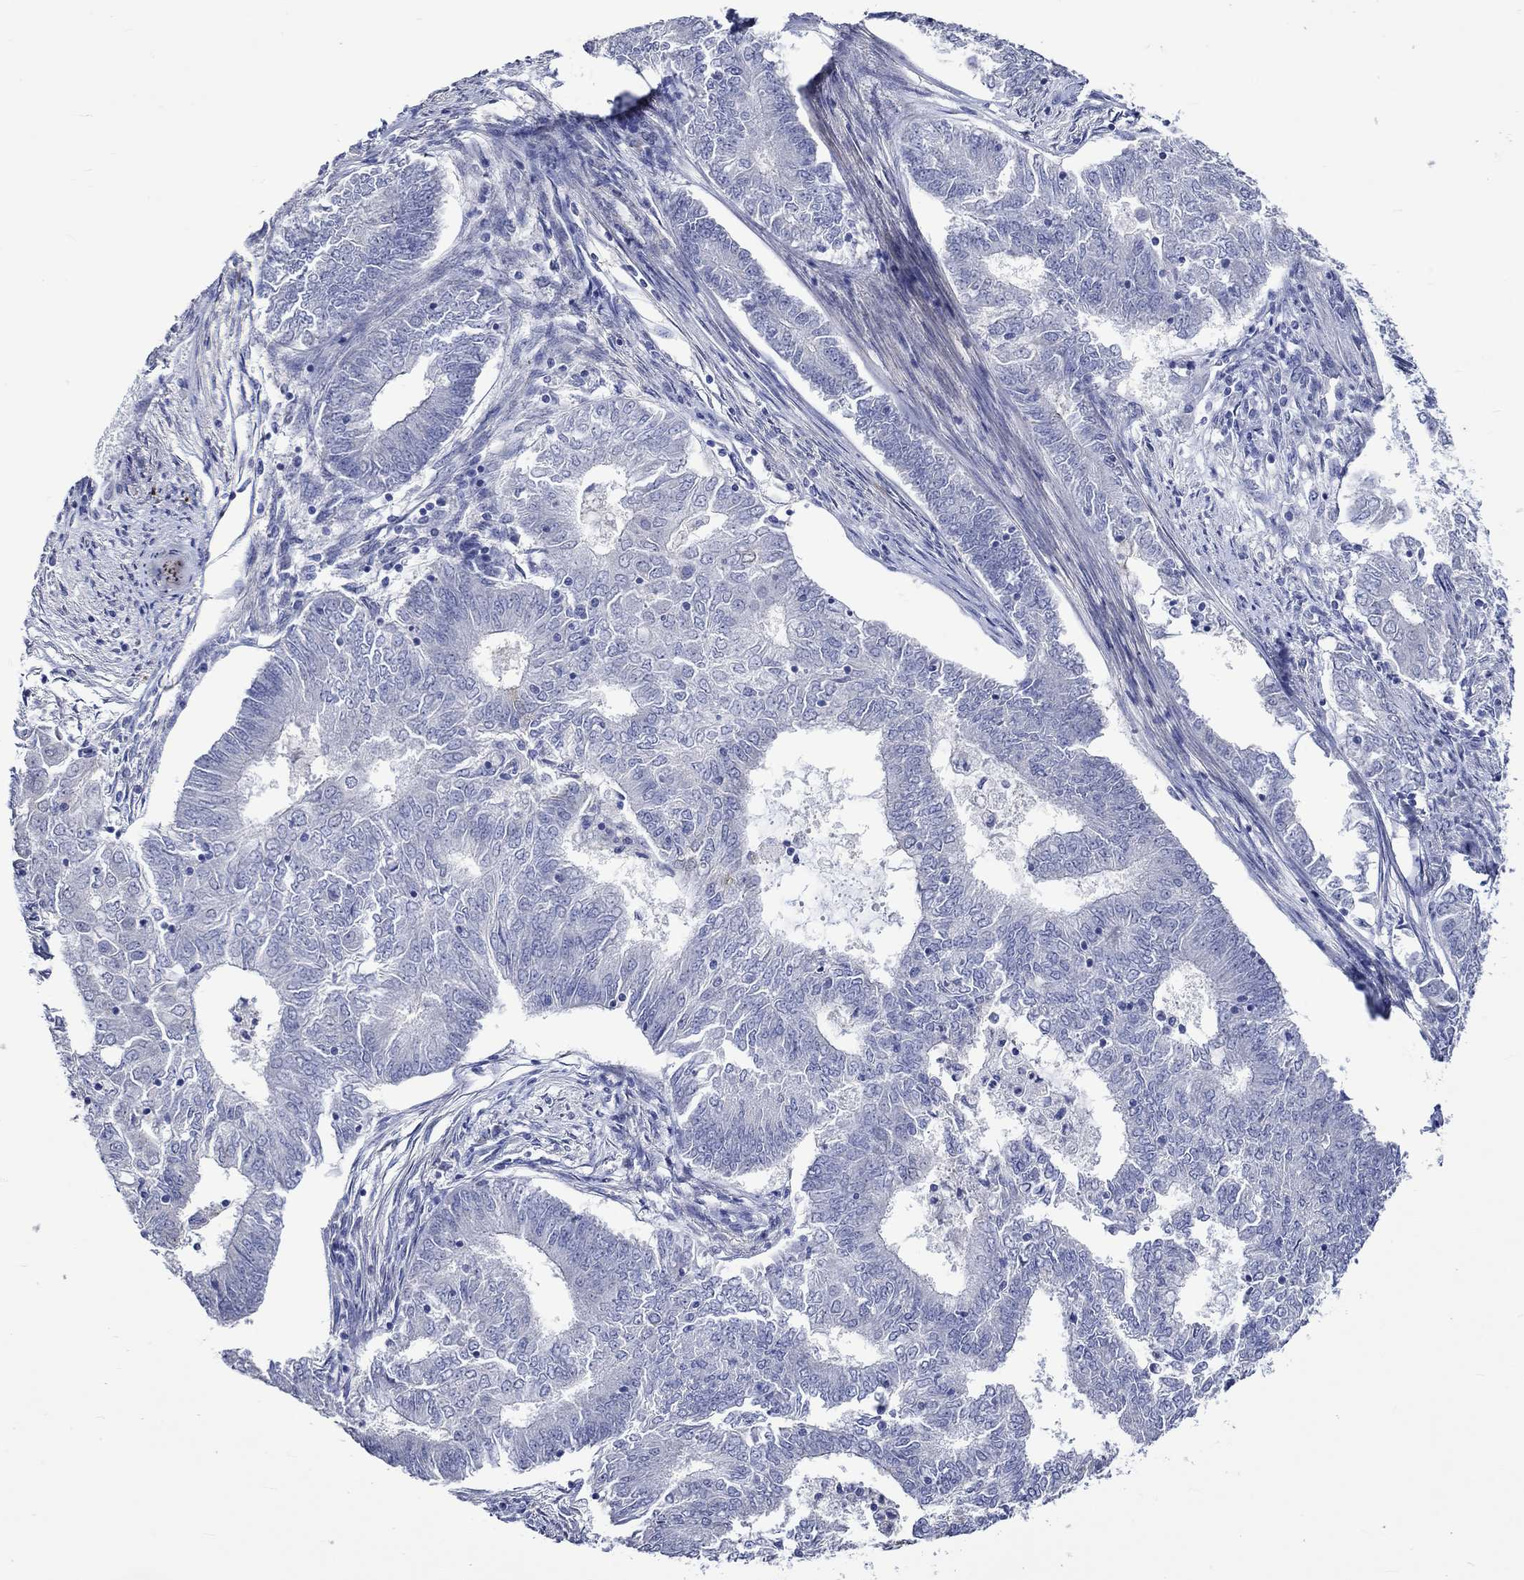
{"staining": {"intensity": "negative", "quantity": "none", "location": "none"}, "tissue": "endometrial cancer", "cell_type": "Tumor cells", "image_type": "cancer", "snomed": [{"axis": "morphology", "description": "Adenocarcinoma, NOS"}, {"axis": "topography", "description": "Endometrium"}], "caption": "Immunohistochemistry photomicrograph of neoplastic tissue: human endometrial cancer (adenocarcinoma) stained with DAB (3,3'-diaminobenzidine) displays no significant protein staining in tumor cells.", "gene": "CRYAB", "patient": {"sex": "female", "age": 62}}